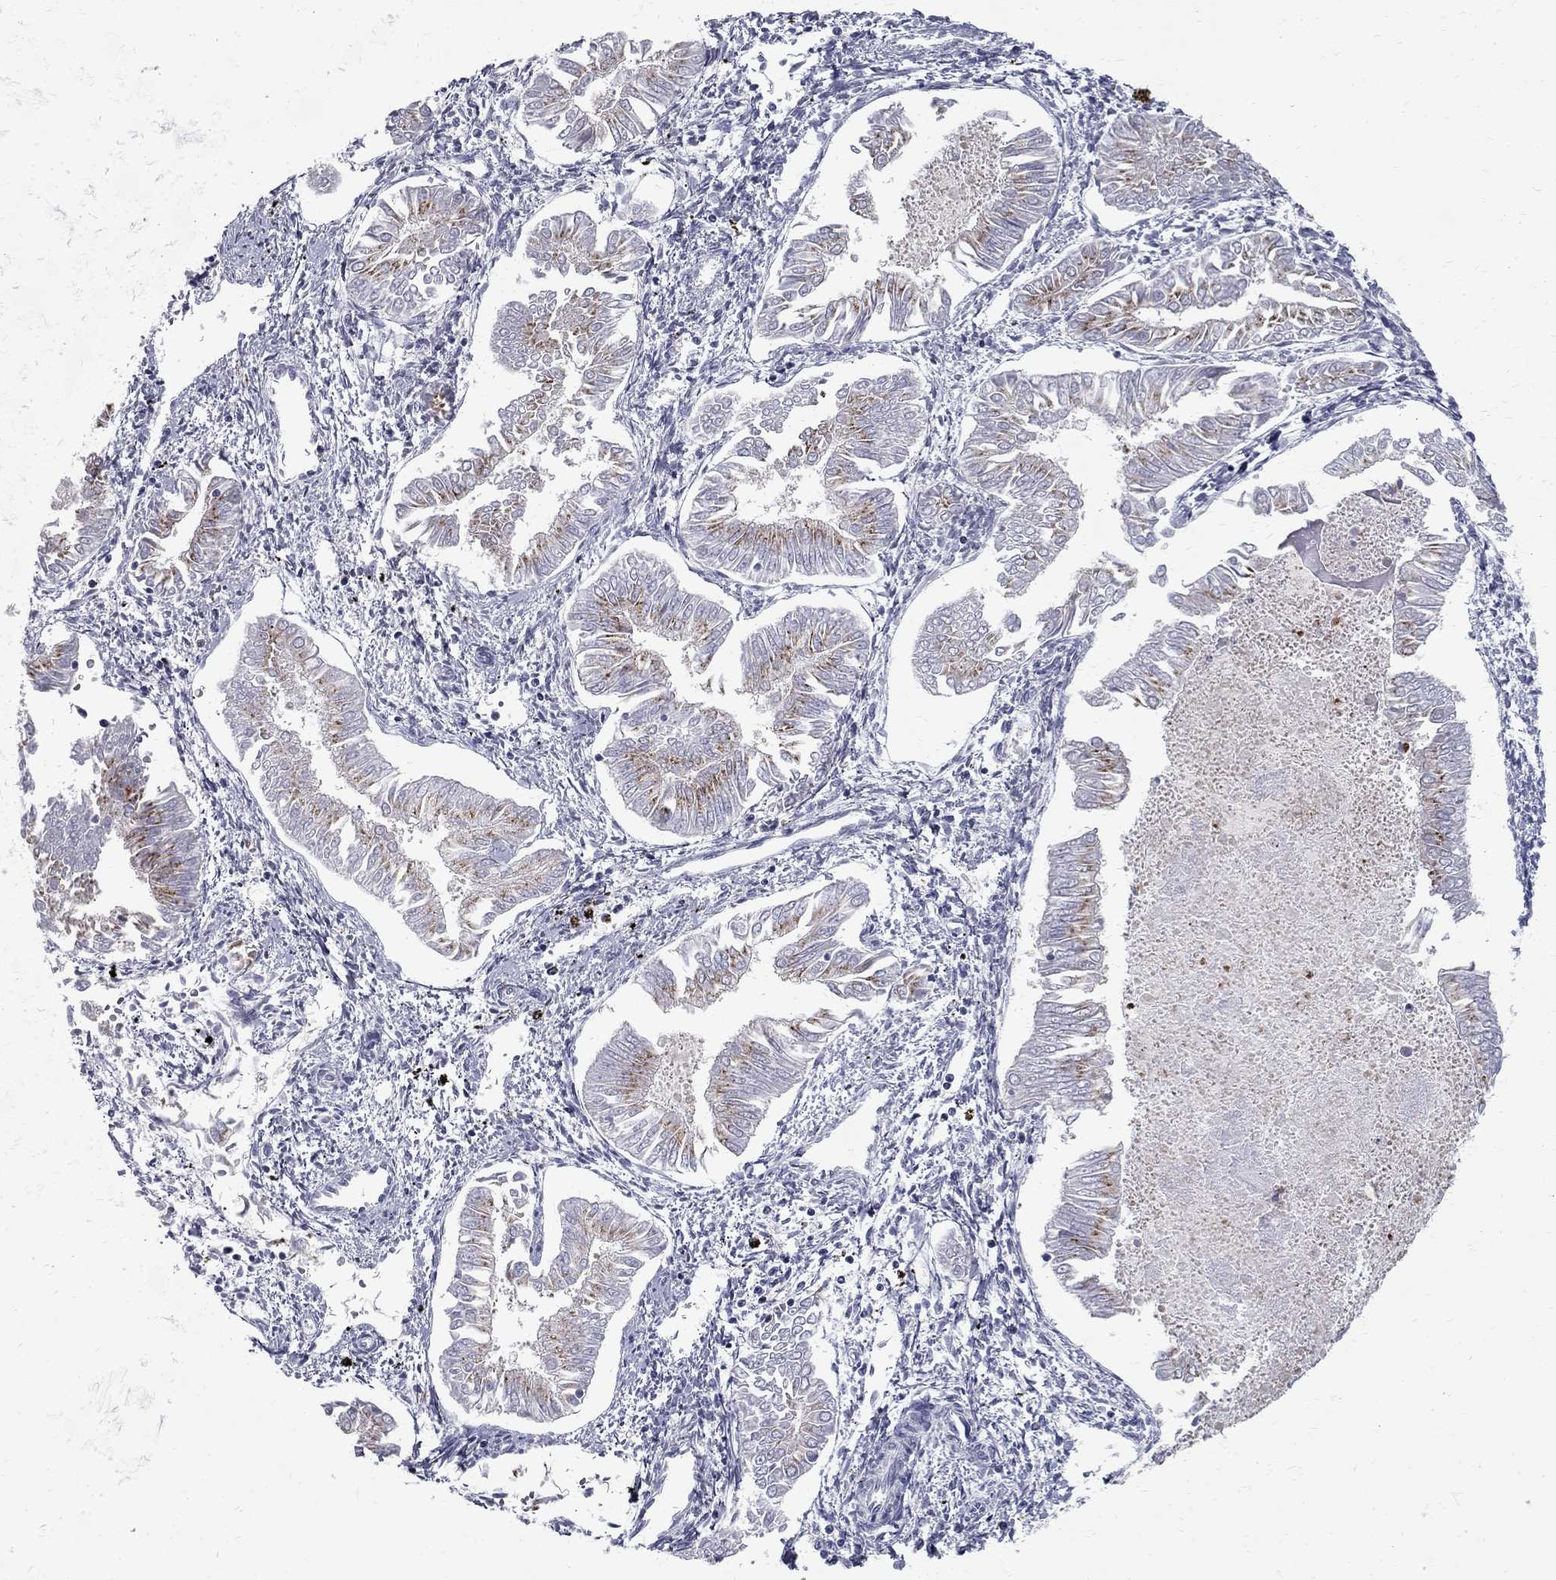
{"staining": {"intensity": "moderate", "quantity": ">75%", "location": "cytoplasmic/membranous"}, "tissue": "endometrial cancer", "cell_type": "Tumor cells", "image_type": "cancer", "snomed": [{"axis": "morphology", "description": "Adenocarcinoma, NOS"}, {"axis": "topography", "description": "Endometrium"}], "caption": "This histopathology image exhibits immunohistochemistry staining of adenocarcinoma (endometrial), with medium moderate cytoplasmic/membranous staining in about >75% of tumor cells.", "gene": "CLIC6", "patient": {"sex": "female", "age": 53}}